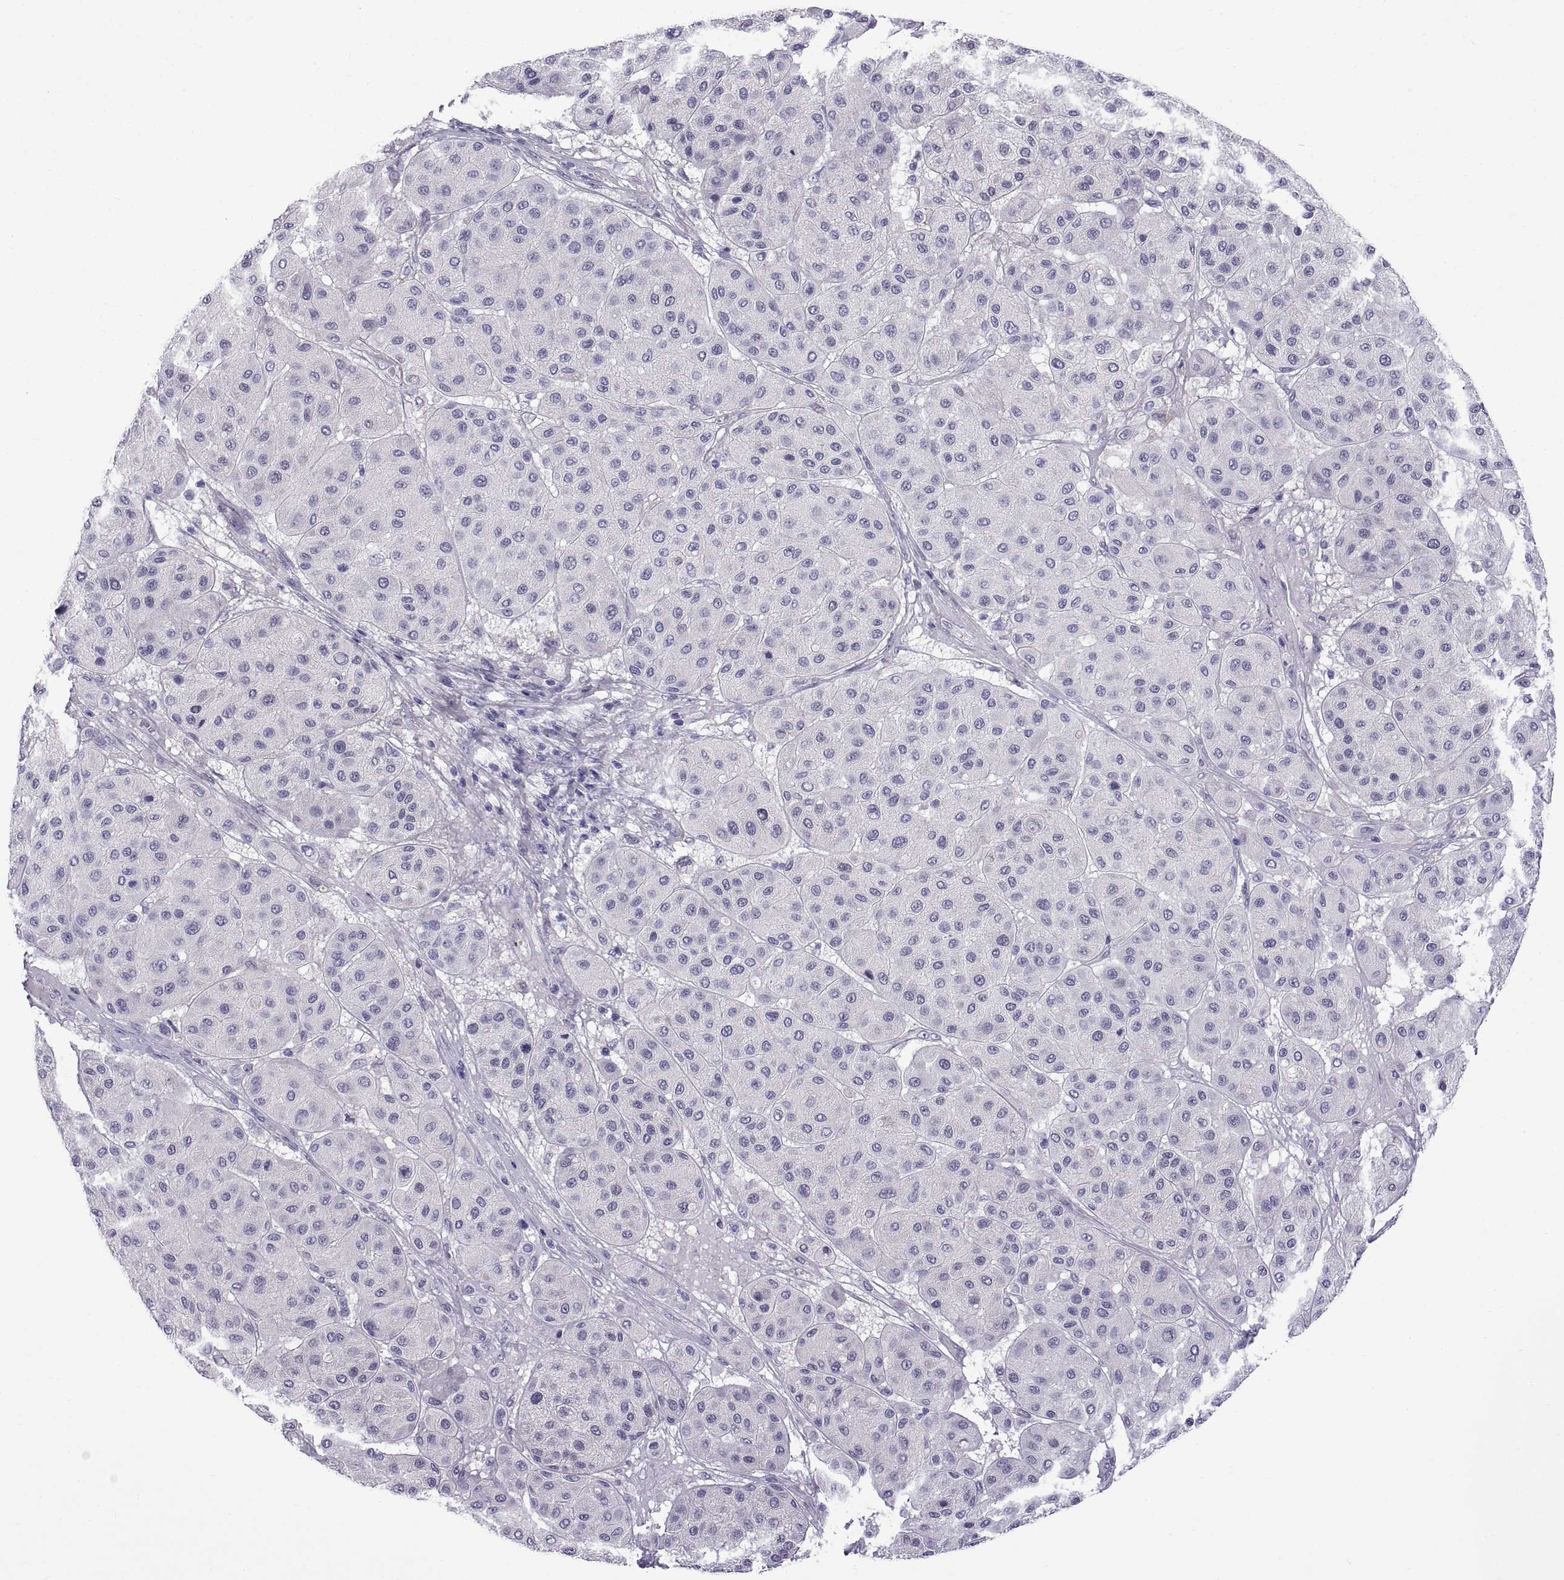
{"staining": {"intensity": "negative", "quantity": "none", "location": "none"}, "tissue": "melanoma", "cell_type": "Tumor cells", "image_type": "cancer", "snomed": [{"axis": "morphology", "description": "Malignant melanoma, Metastatic site"}, {"axis": "topography", "description": "Smooth muscle"}], "caption": "Melanoma stained for a protein using immunohistochemistry (IHC) shows no staining tumor cells.", "gene": "SPDYE1", "patient": {"sex": "male", "age": 41}}